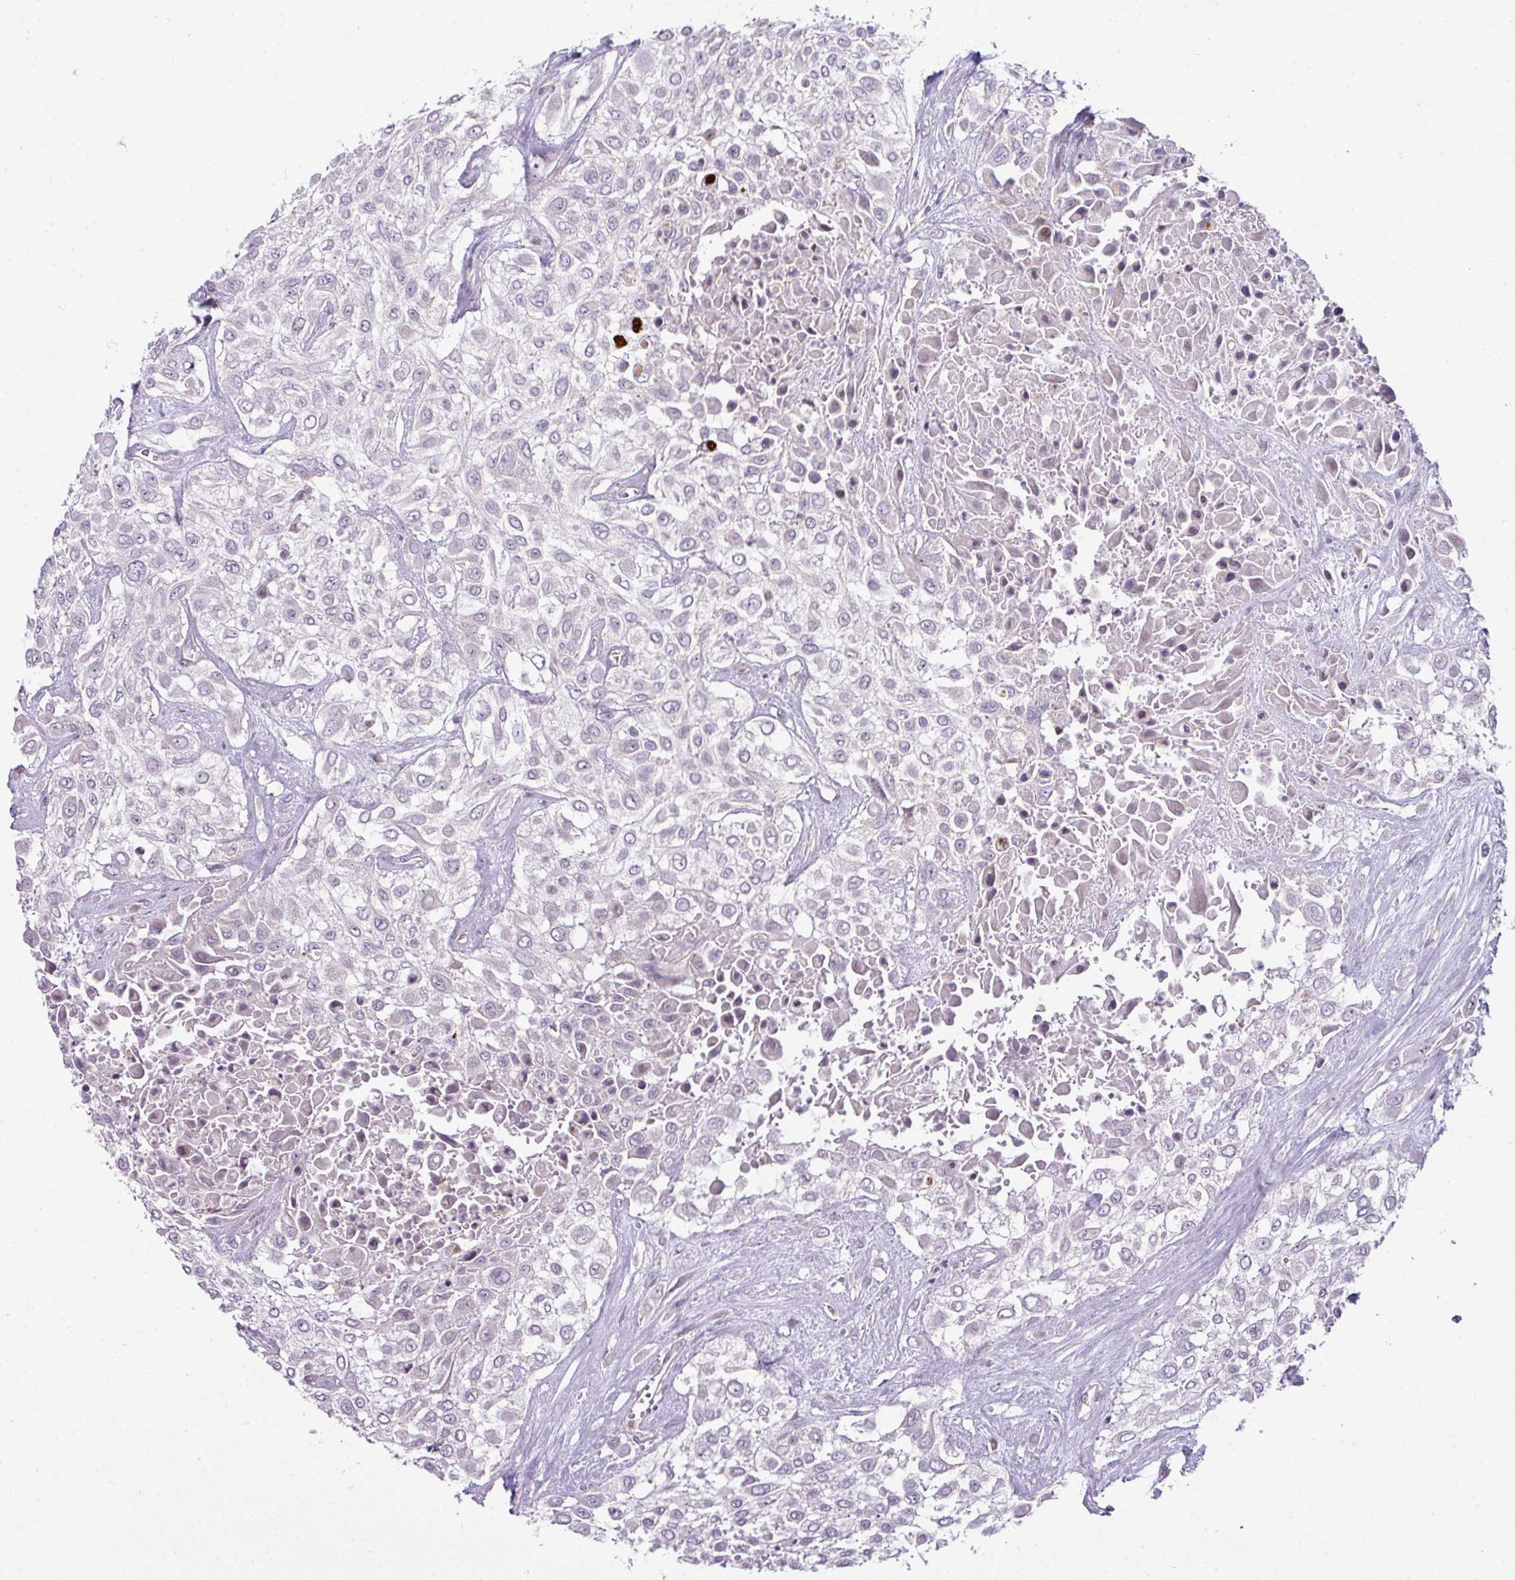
{"staining": {"intensity": "negative", "quantity": "none", "location": "none"}, "tissue": "urothelial cancer", "cell_type": "Tumor cells", "image_type": "cancer", "snomed": [{"axis": "morphology", "description": "Urothelial carcinoma, High grade"}, {"axis": "topography", "description": "Urinary bladder"}], "caption": "Micrograph shows no significant protein positivity in tumor cells of urothelial cancer.", "gene": "STAT5A", "patient": {"sex": "male", "age": 57}}